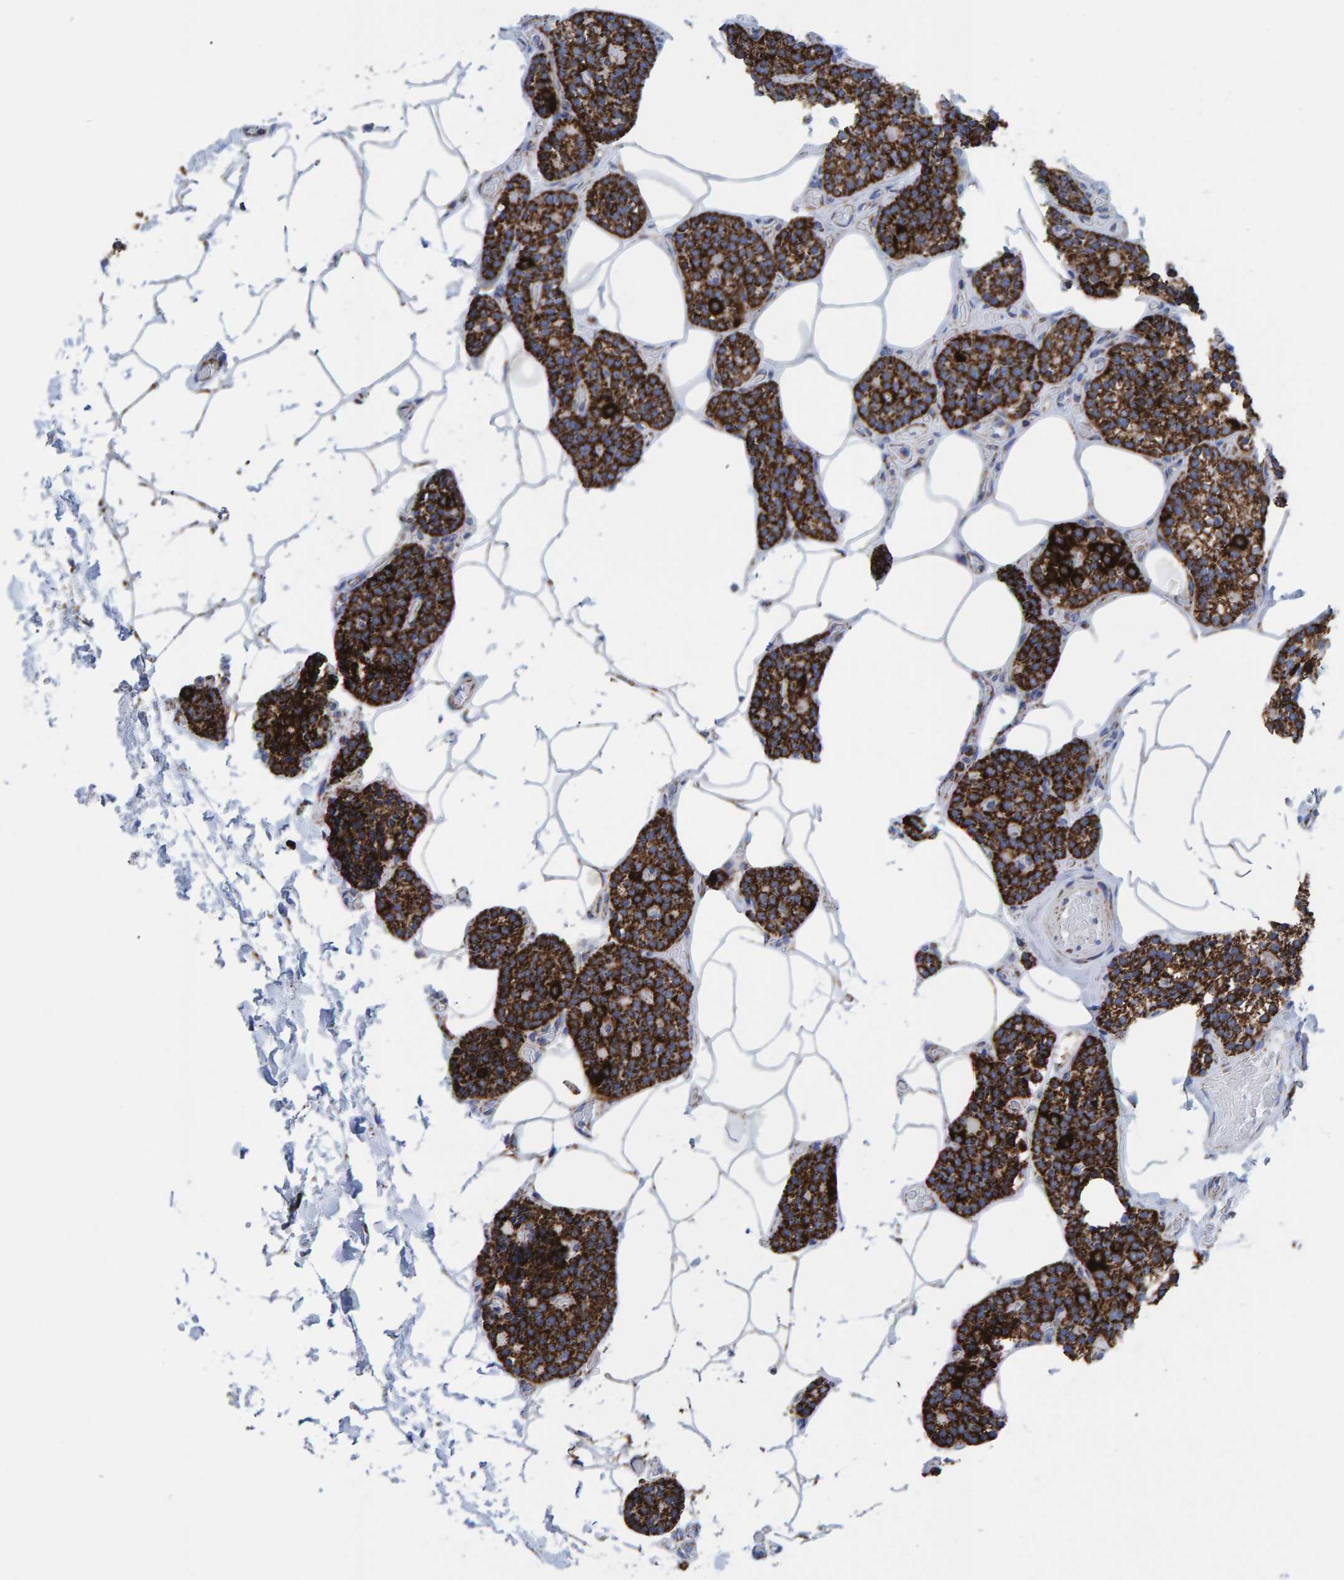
{"staining": {"intensity": "strong", "quantity": ">75%", "location": "cytoplasmic/membranous"}, "tissue": "parathyroid gland", "cell_type": "Glandular cells", "image_type": "normal", "snomed": [{"axis": "morphology", "description": "Normal tissue, NOS"}, {"axis": "topography", "description": "Parathyroid gland"}], "caption": "An image showing strong cytoplasmic/membranous staining in about >75% of glandular cells in unremarkable parathyroid gland, as visualized by brown immunohistochemical staining.", "gene": "ENSG00000262660", "patient": {"sex": "male", "age": 52}}